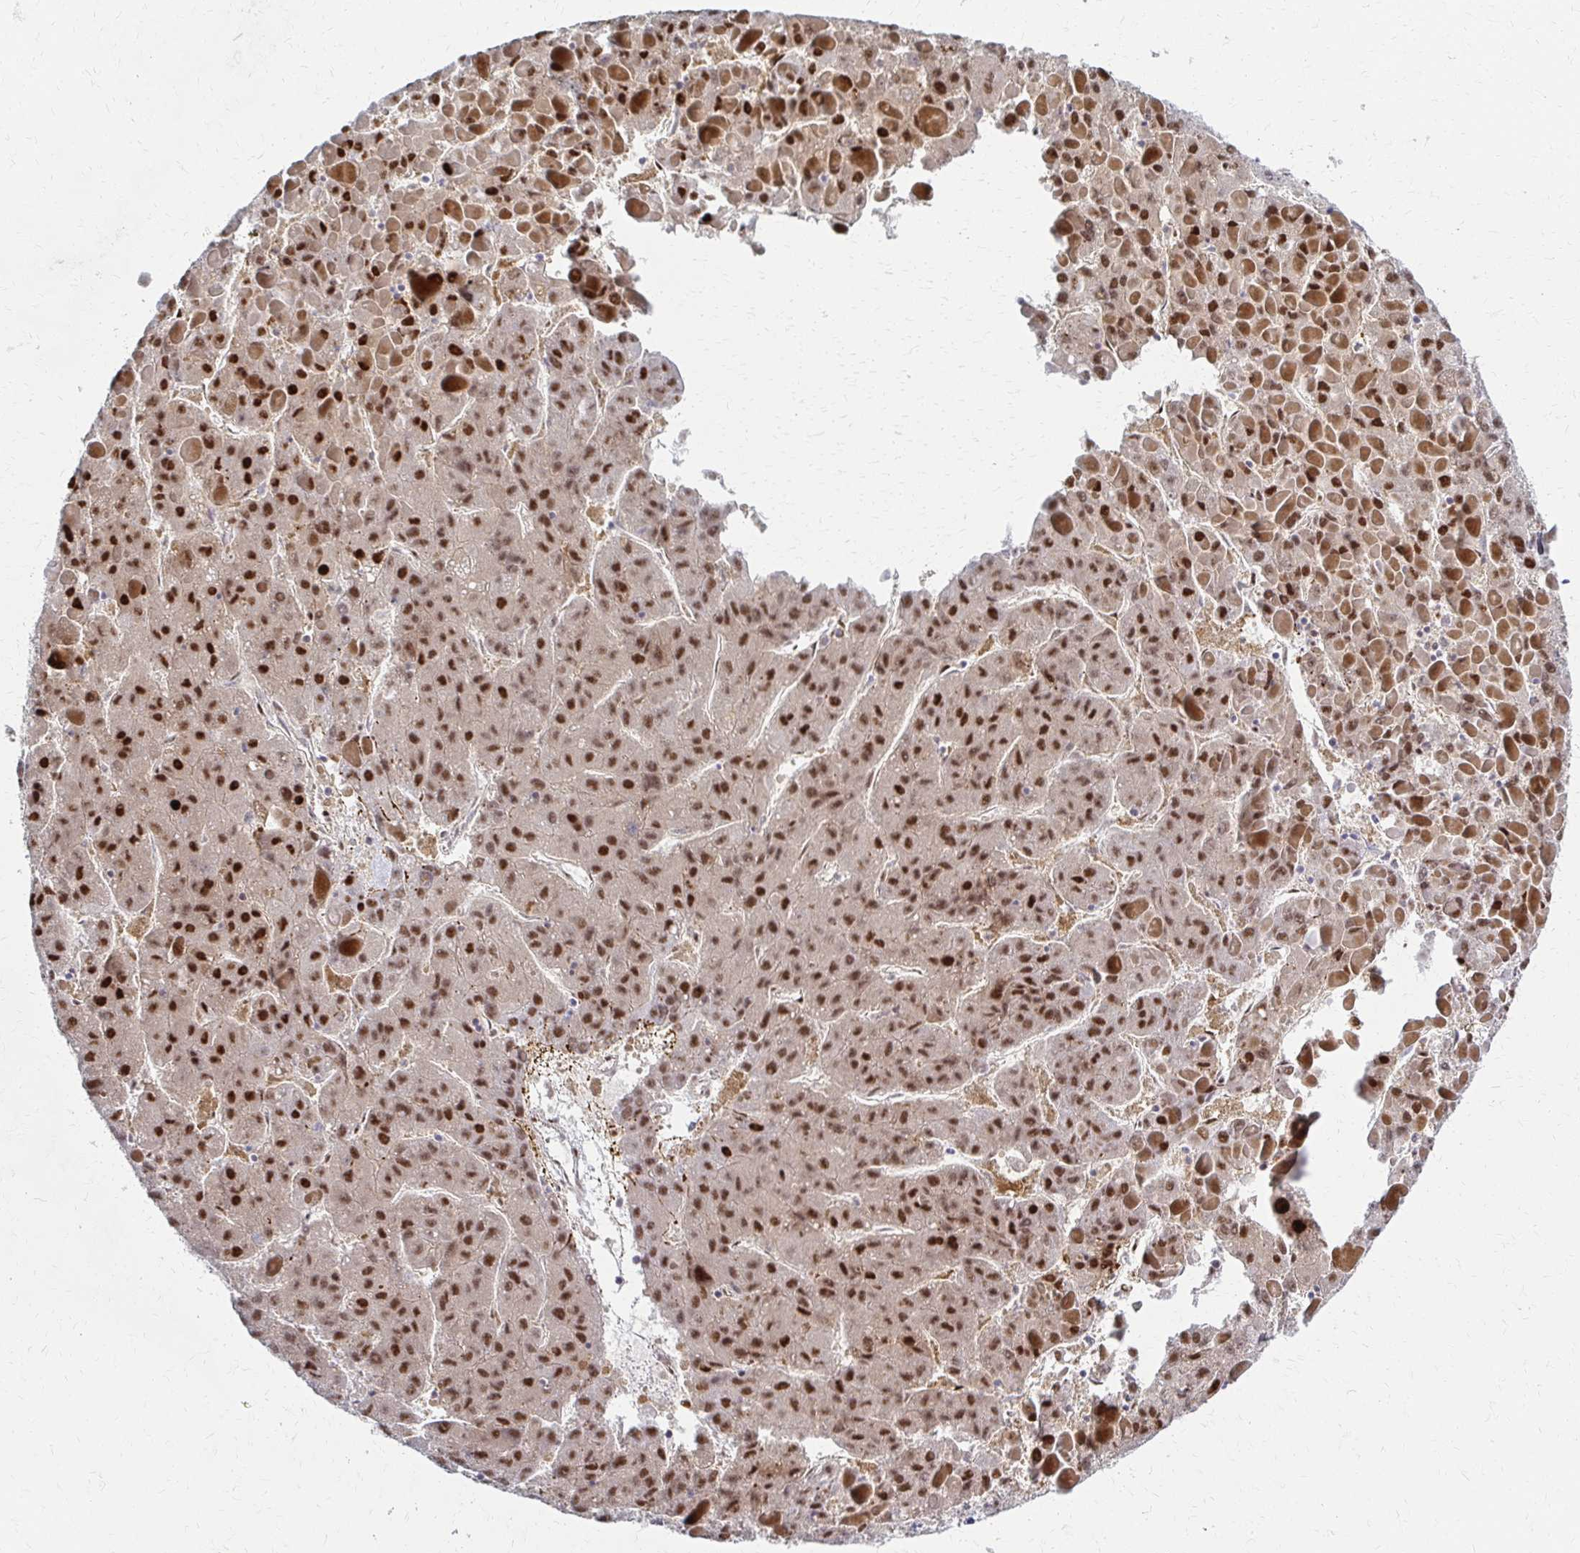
{"staining": {"intensity": "moderate", "quantity": ">75%", "location": "nuclear"}, "tissue": "liver cancer", "cell_type": "Tumor cells", "image_type": "cancer", "snomed": [{"axis": "morphology", "description": "Carcinoma, Hepatocellular, NOS"}, {"axis": "topography", "description": "Liver"}], "caption": "Liver cancer (hepatocellular carcinoma) stained with IHC shows moderate nuclear expression in about >75% of tumor cells.", "gene": "PSMD7", "patient": {"sex": "female", "age": 82}}